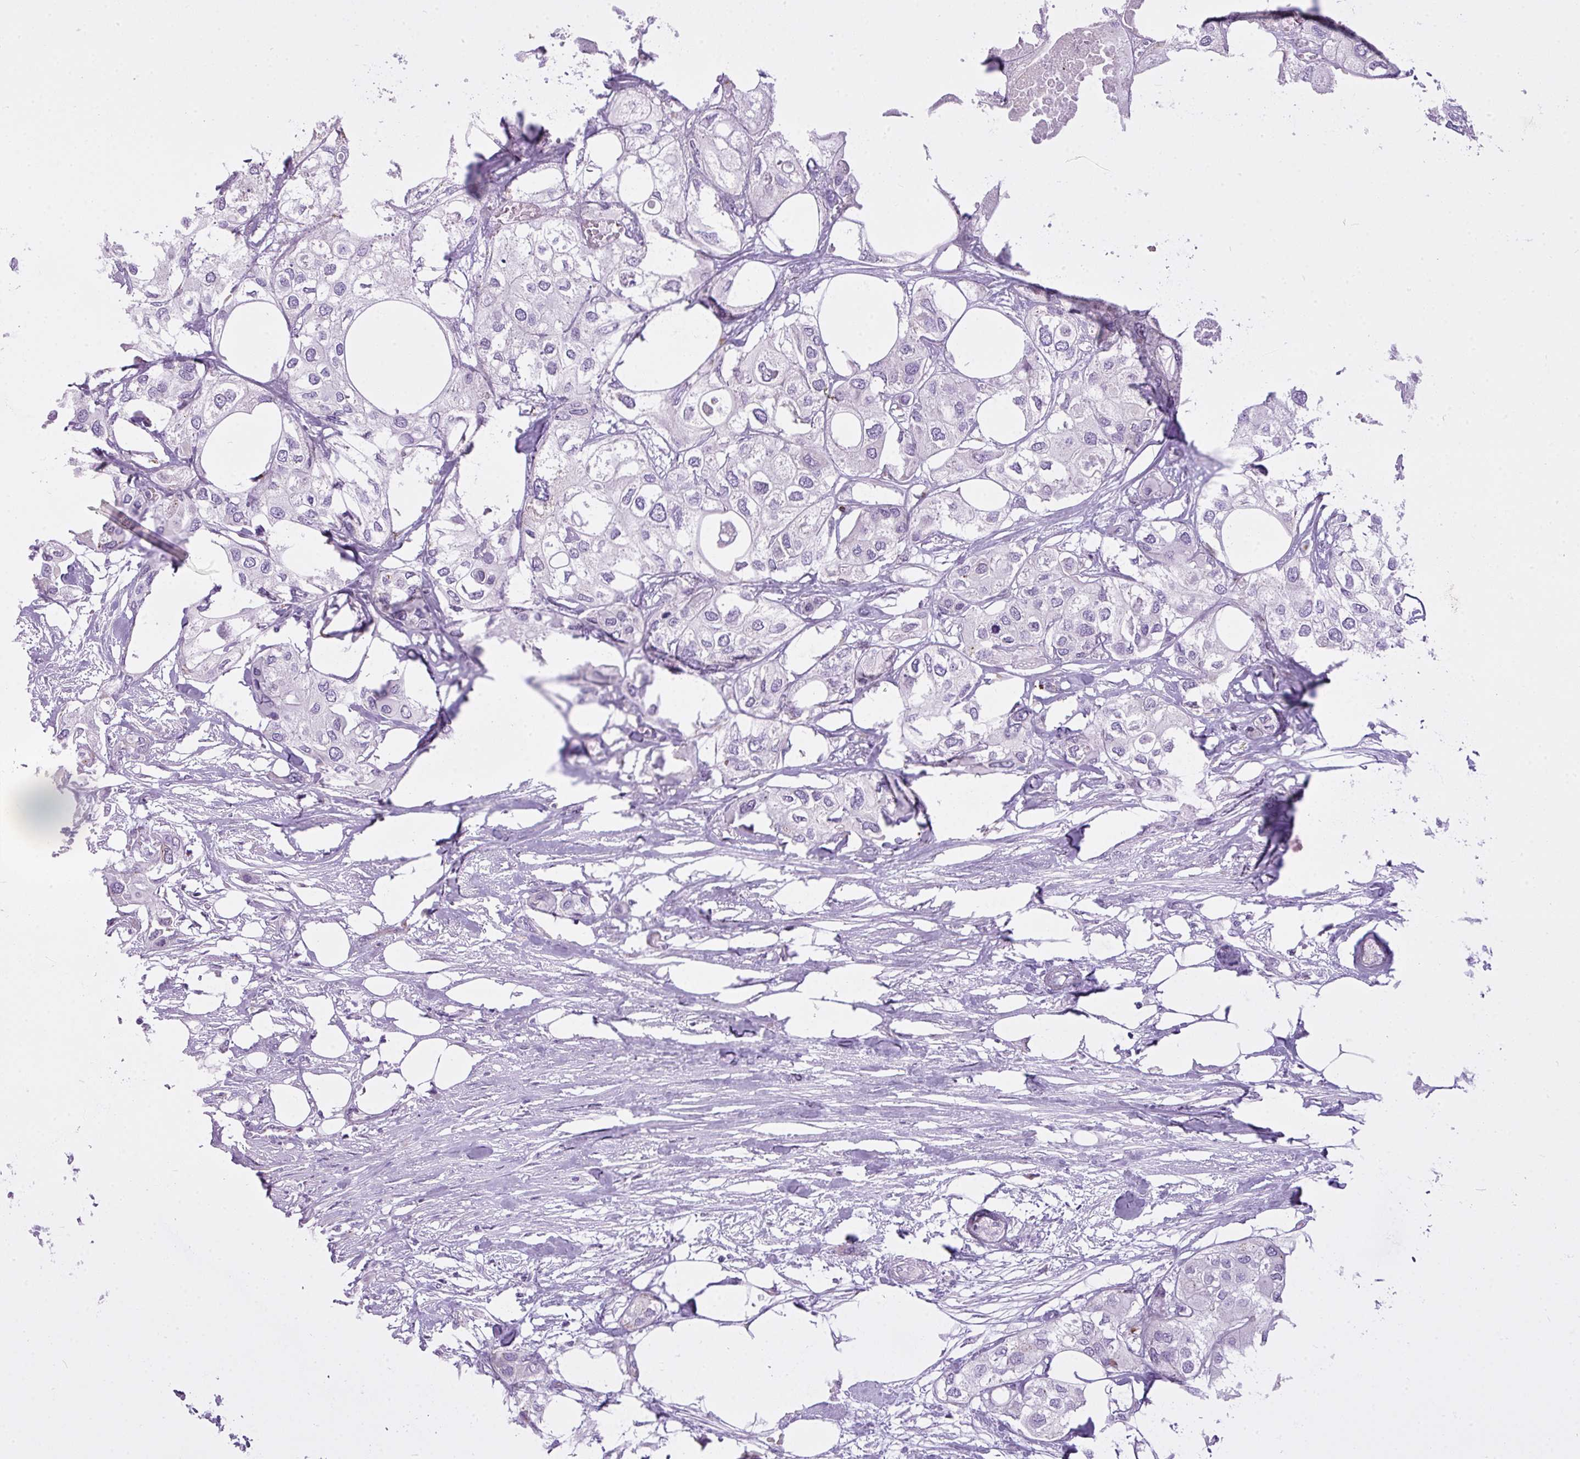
{"staining": {"intensity": "negative", "quantity": "none", "location": "none"}, "tissue": "urothelial cancer", "cell_type": "Tumor cells", "image_type": "cancer", "snomed": [{"axis": "morphology", "description": "Urothelial carcinoma, High grade"}, {"axis": "topography", "description": "Urinary bladder"}], "caption": "A high-resolution image shows immunohistochemistry staining of urothelial carcinoma (high-grade), which exhibits no significant expression in tumor cells. (DAB immunohistochemistry with hematoxylin counter stain).", "gene": "FAM43A", "patient": {"sex": "male", "age": 64}}